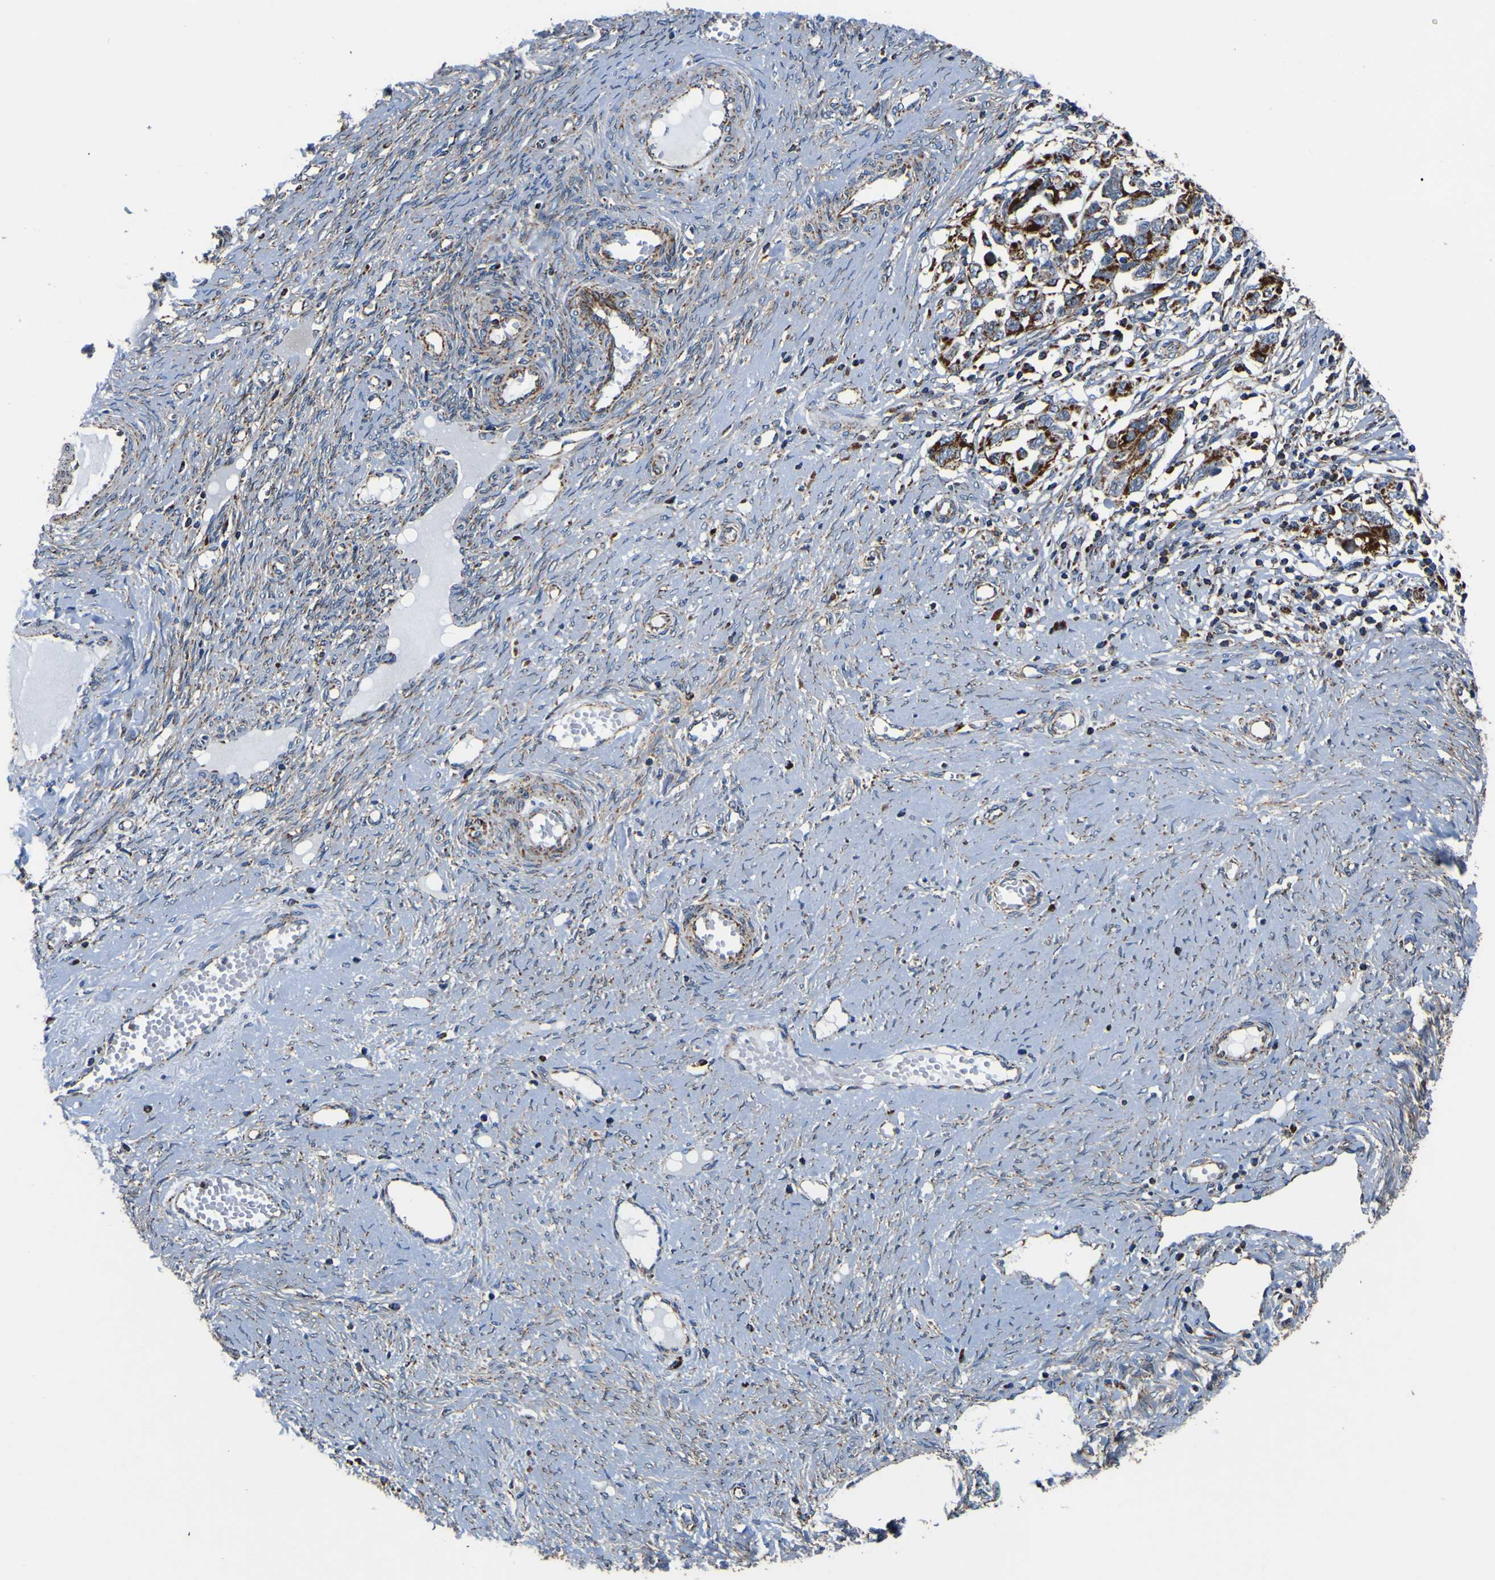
{"staining": {"intensity": "strong", "quantity": ">75%", "location": "cytoplasmic/membranous"}, "tissue": "ovarian cancer", "cell_type": "Tumor cells", "image_type": "cancer", "snomed": [{"axis": "morphology", "description": "Carcinoma, NOS"}, {"axis": "morphology", "description": "Cystadenocarcinoma, serous, NOS"}, {"axis": "topography", "description": "Ovary"}], "caption": "Ovarian serous cystadenocarcinoma was stained to show a protein in brown. There is high levels of strong cytoplasmic/membranous expression in approximately >75% of tumor cells.", "gene": "PTRH2", "patient": {"sex": "female", "age": 69}}